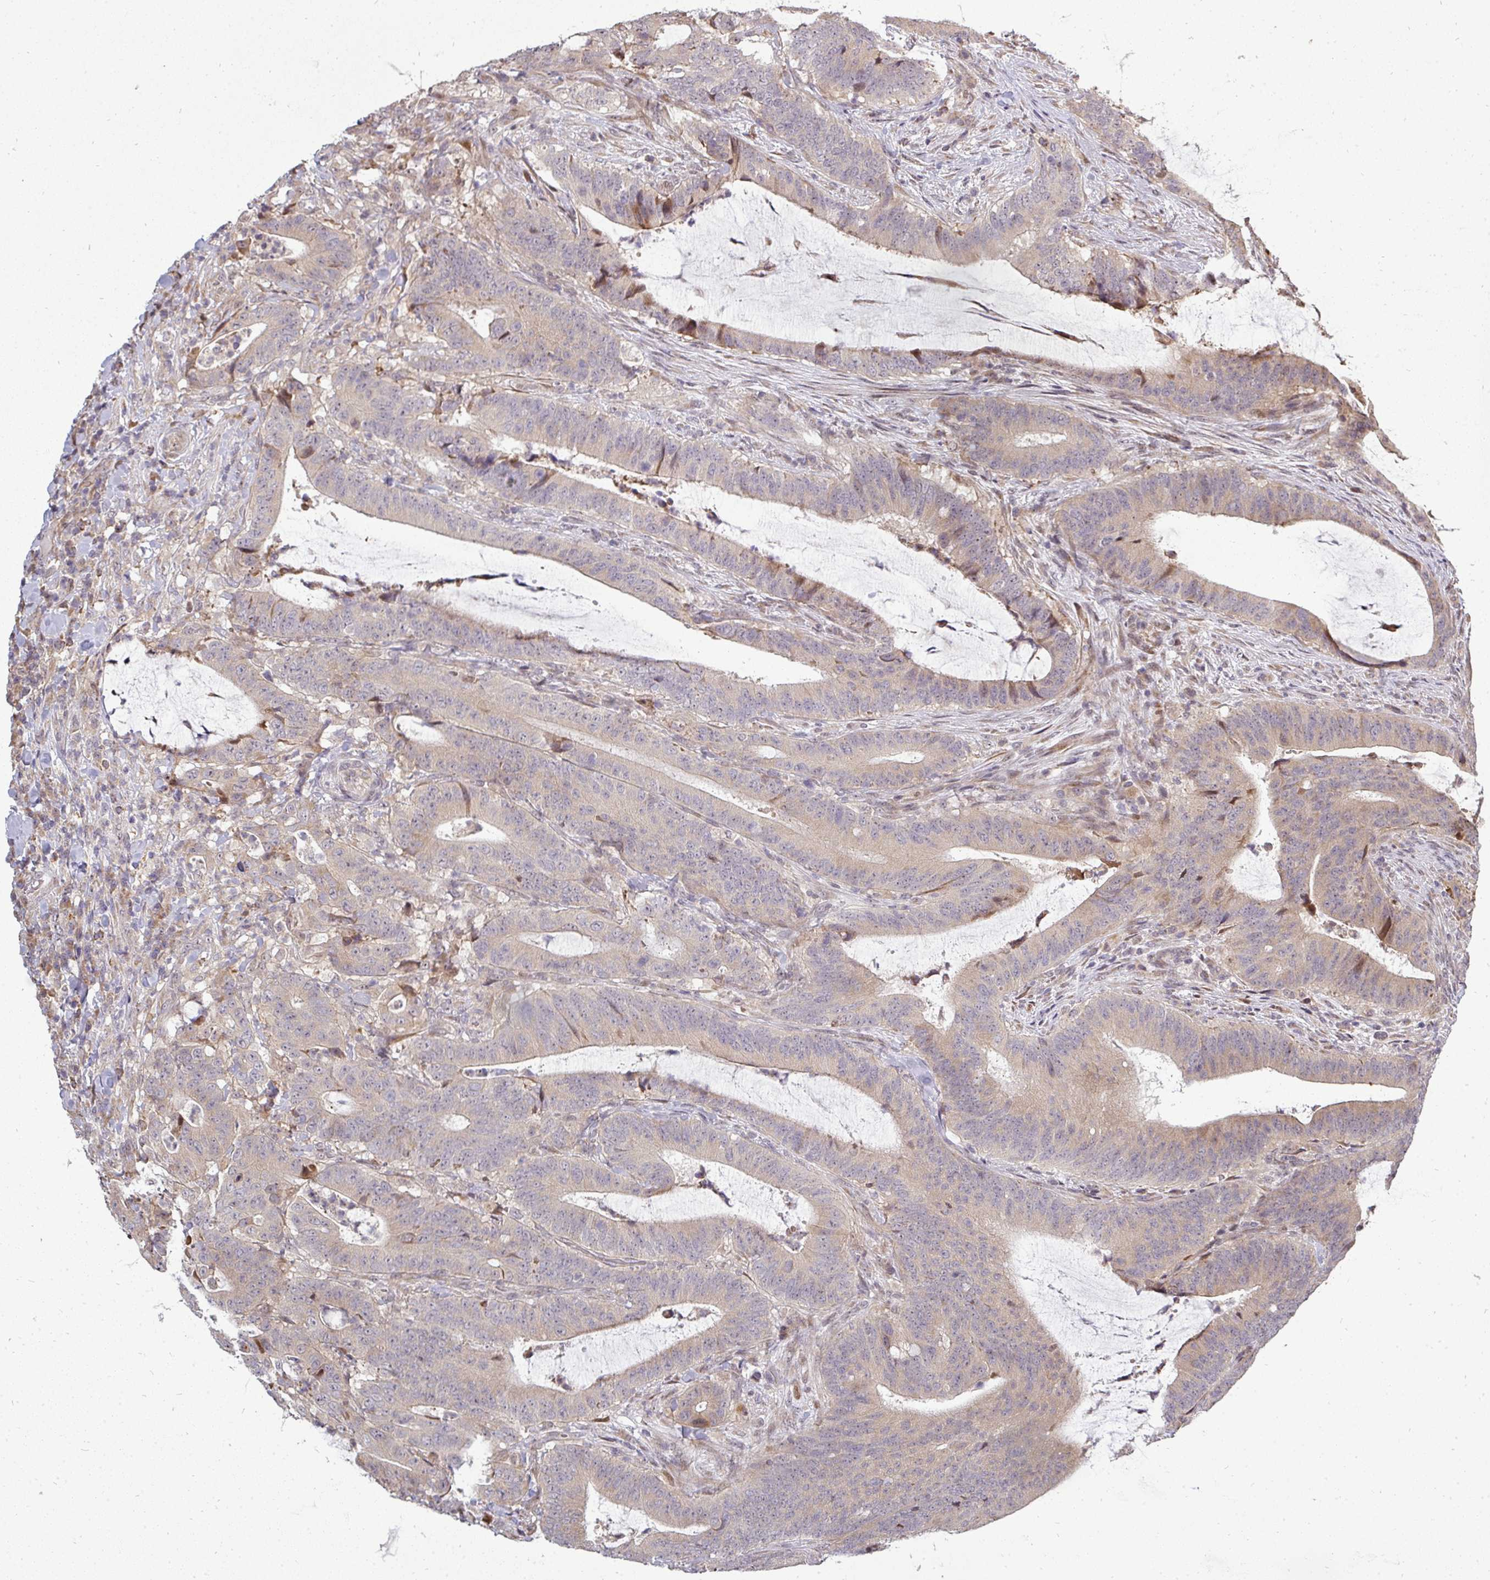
{"staining": {"intensity": "moderate", "quantity": "25%-75%", "location": "cytoplasmic/membranous,nuclear"}, "tissue": "colorectal cancer", "cell_type": "Tumor cells", "image_type": "cancer", "snomed": [{"axis": "morphology", "description": "Adenocarcinoma, NOS"}, {"axis": "topography", "description": "Colon"}], "caption": "Moderate cytoplasmic/membranous and nuclear protein positivity is identified in about 25%-75% of tumor cells in colorectal cancer.", "gene": "PATZ1", "patient": {"sex": "female", "age": 43}}